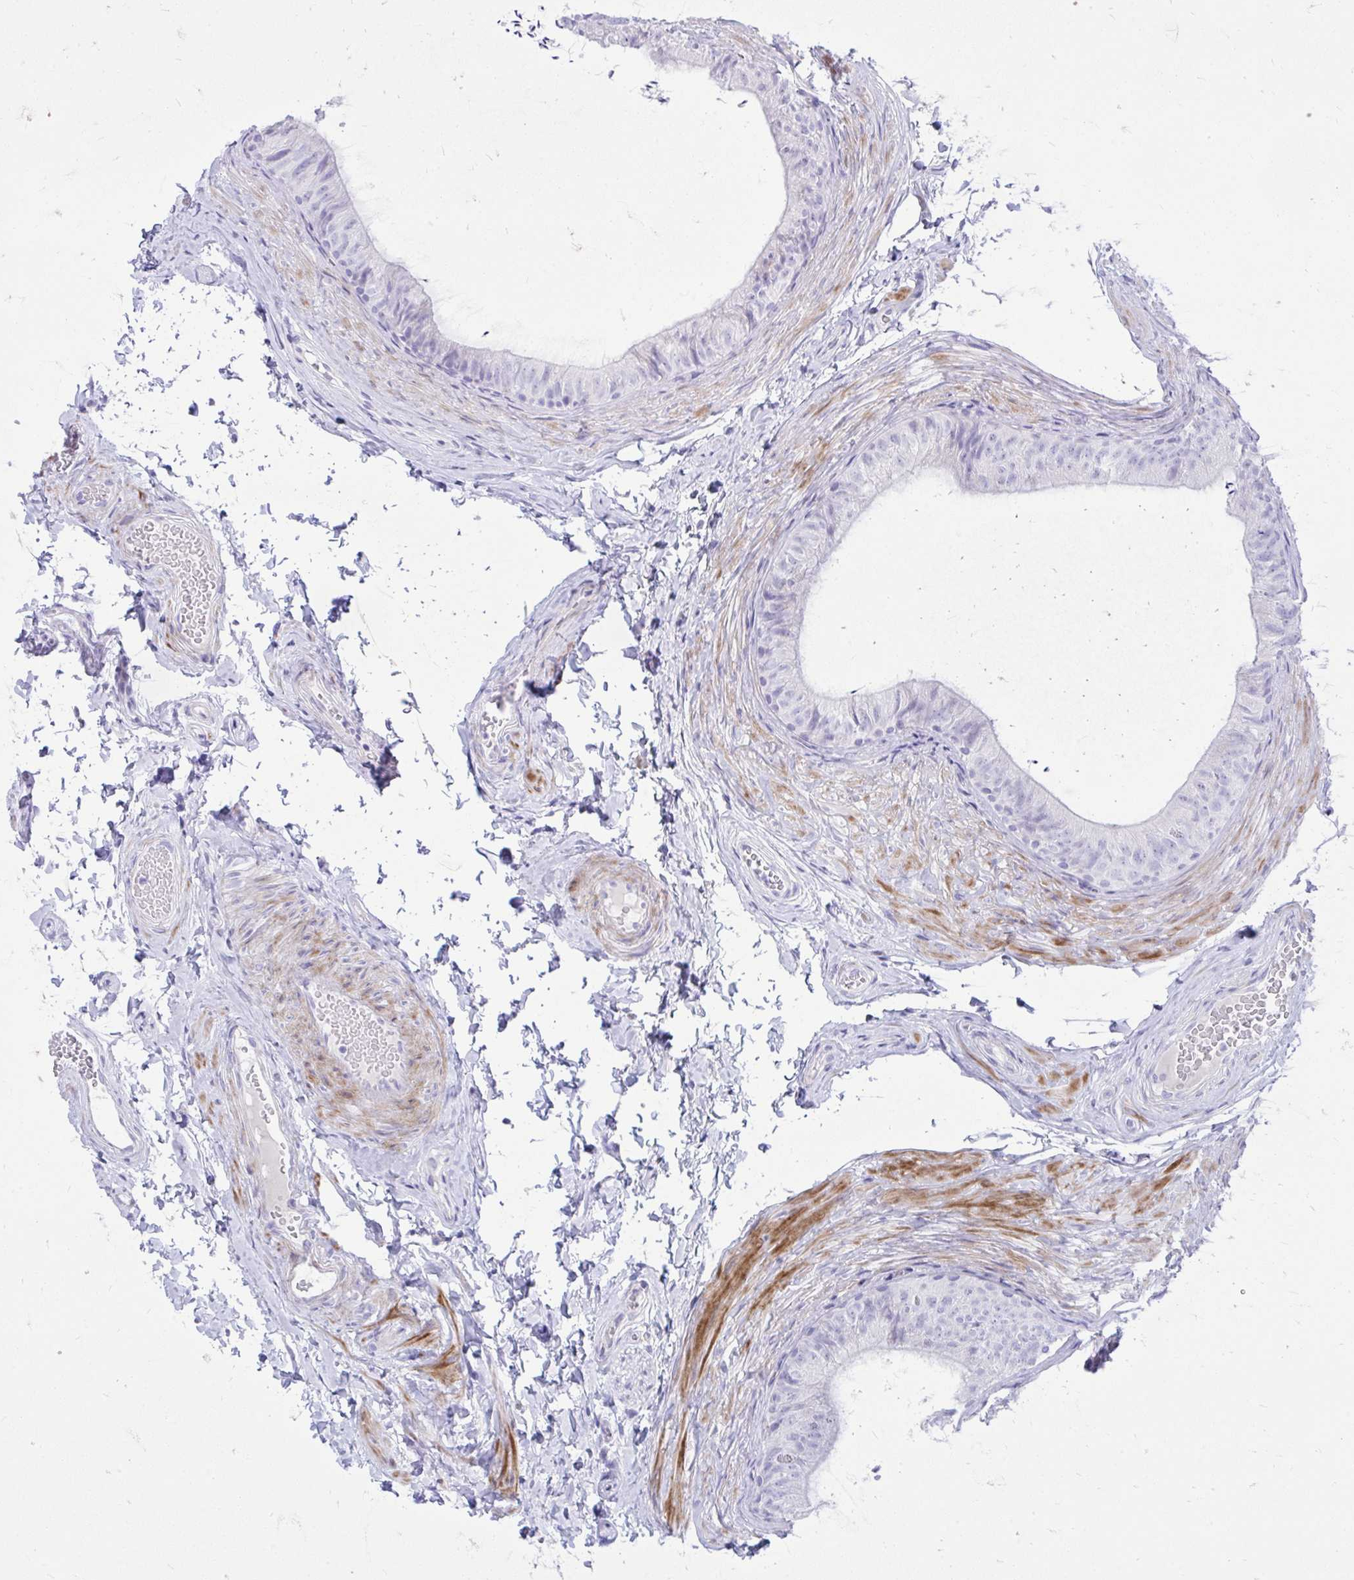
{"staining": {"intensity": "negative", "quantity": "none", "location": "none"}, "tissue": "epididymis", "cell_type": "Glandular cells", "image_type": "normal", "snomed": [{"axis": "morphology", "description": "Normal tissue, NOS"}, {"axis": "topography", "description": "Epididymis, spermatic cord, NOS"}, {"axis": "topography", "description": "Epididymis"}, {"axis": "topography", "description": "Peripheral nerve tissue"}], "caption": "Glandular cells are negative for brown protein staining in unremarkable epididymis. Nuclei are stained in blue.", "gene": "ANKDD1B", "patient": {"sex": "male", "age": 29}}